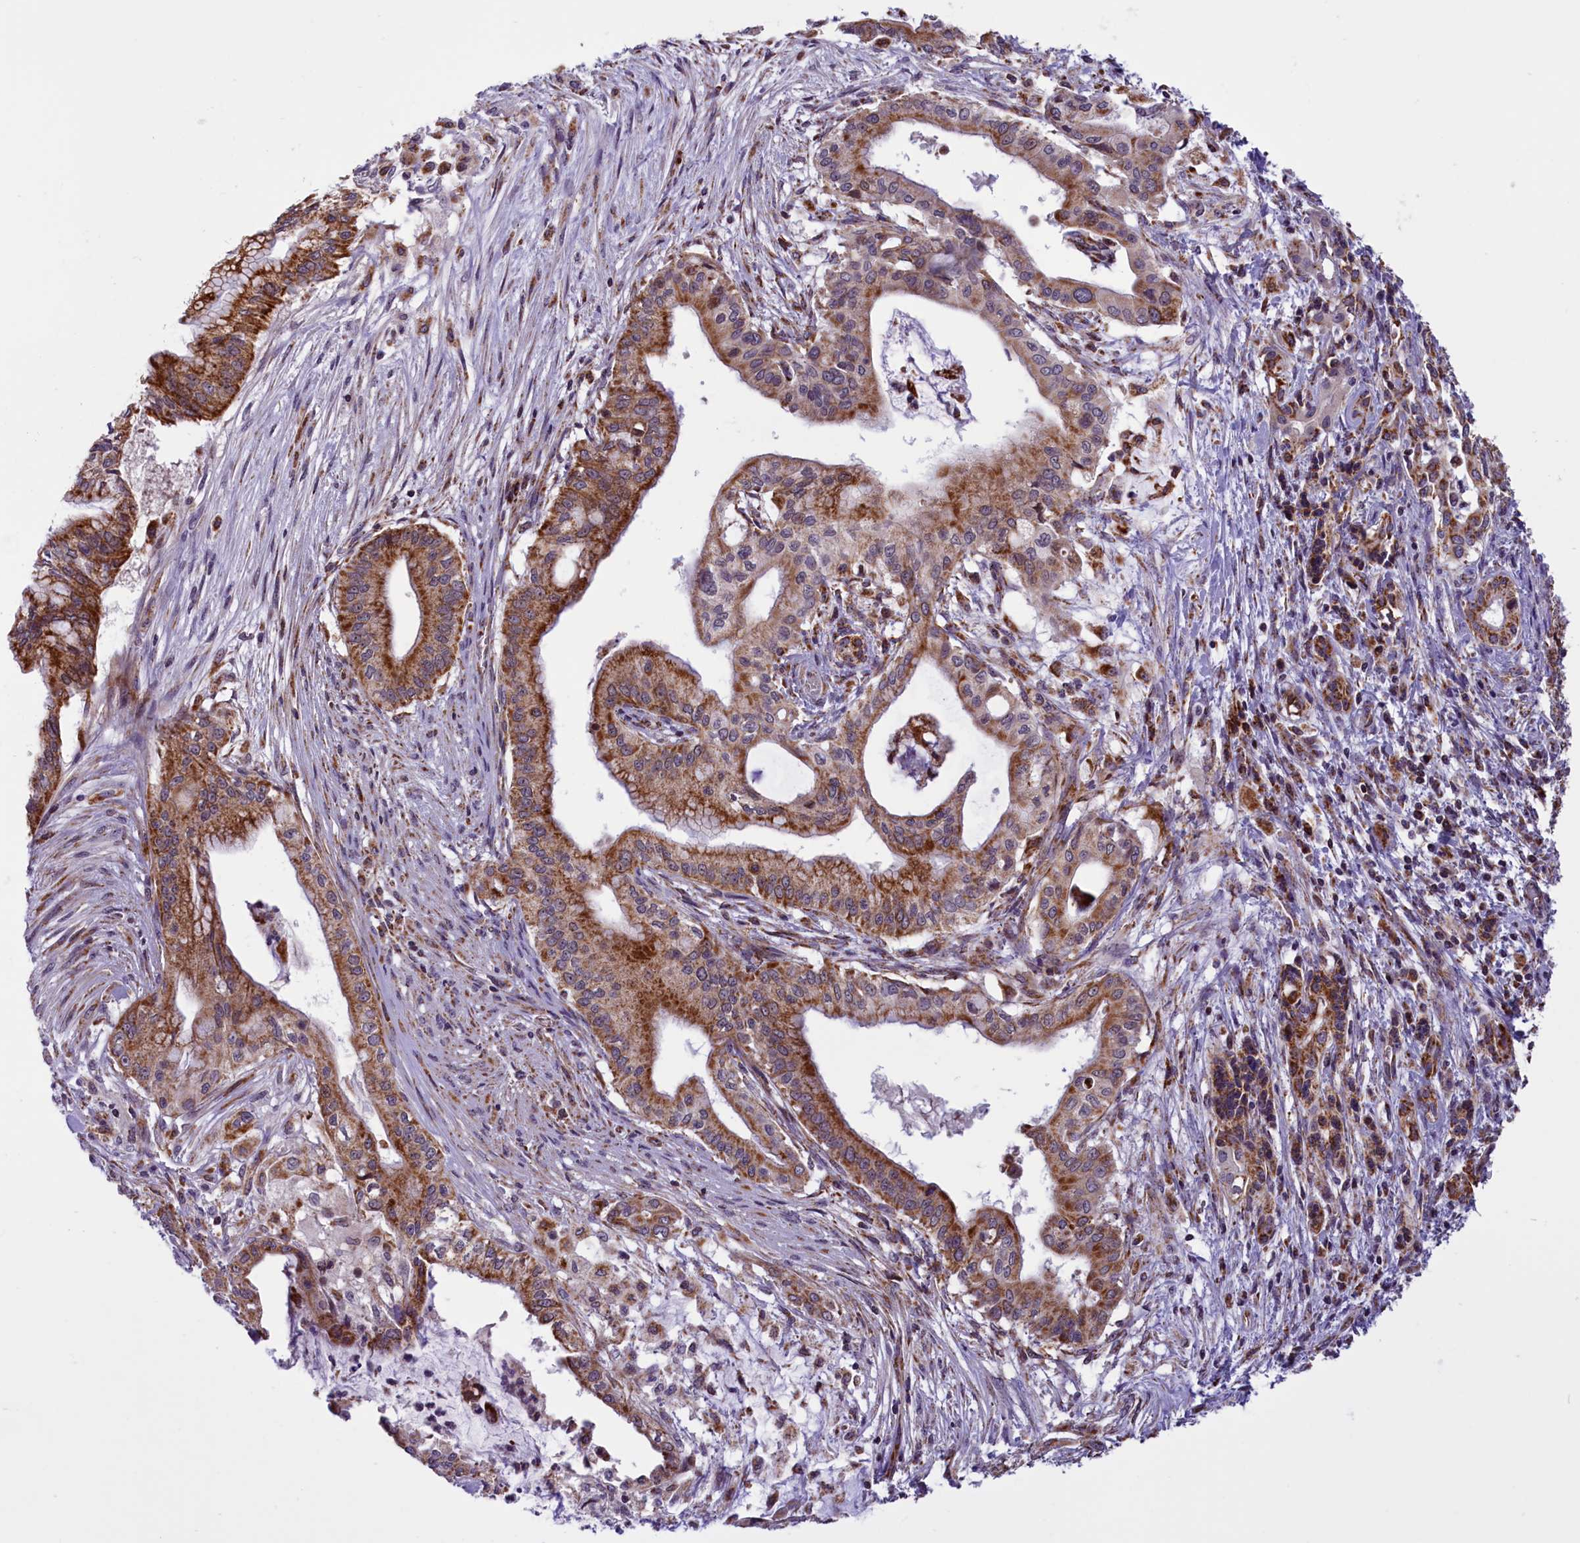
{"staining": {"intensity": "strong", "quantity": "25%-75%", "location": "cytoplasmic/membranous"}, "tissue": "pancreatic cancer", "cell_type": "Tumor cells", "image_type": "cancer", "snomed": [{"axis": "morphology", "description": "Adenocarcinoma, NOS"}, {"axis": "topography", "description": "Pancreas"}], "caption": "This photomicrograph exhibits pancreatic cancer stained with IHC to label a protein in brown. The cytoplasmic/membranous of tumor cells show strong positivity for the protein. Nuclei are counter-stained blue.", "gene": "NDUFS5", "patient": {"sex": "male", "age": 46}}